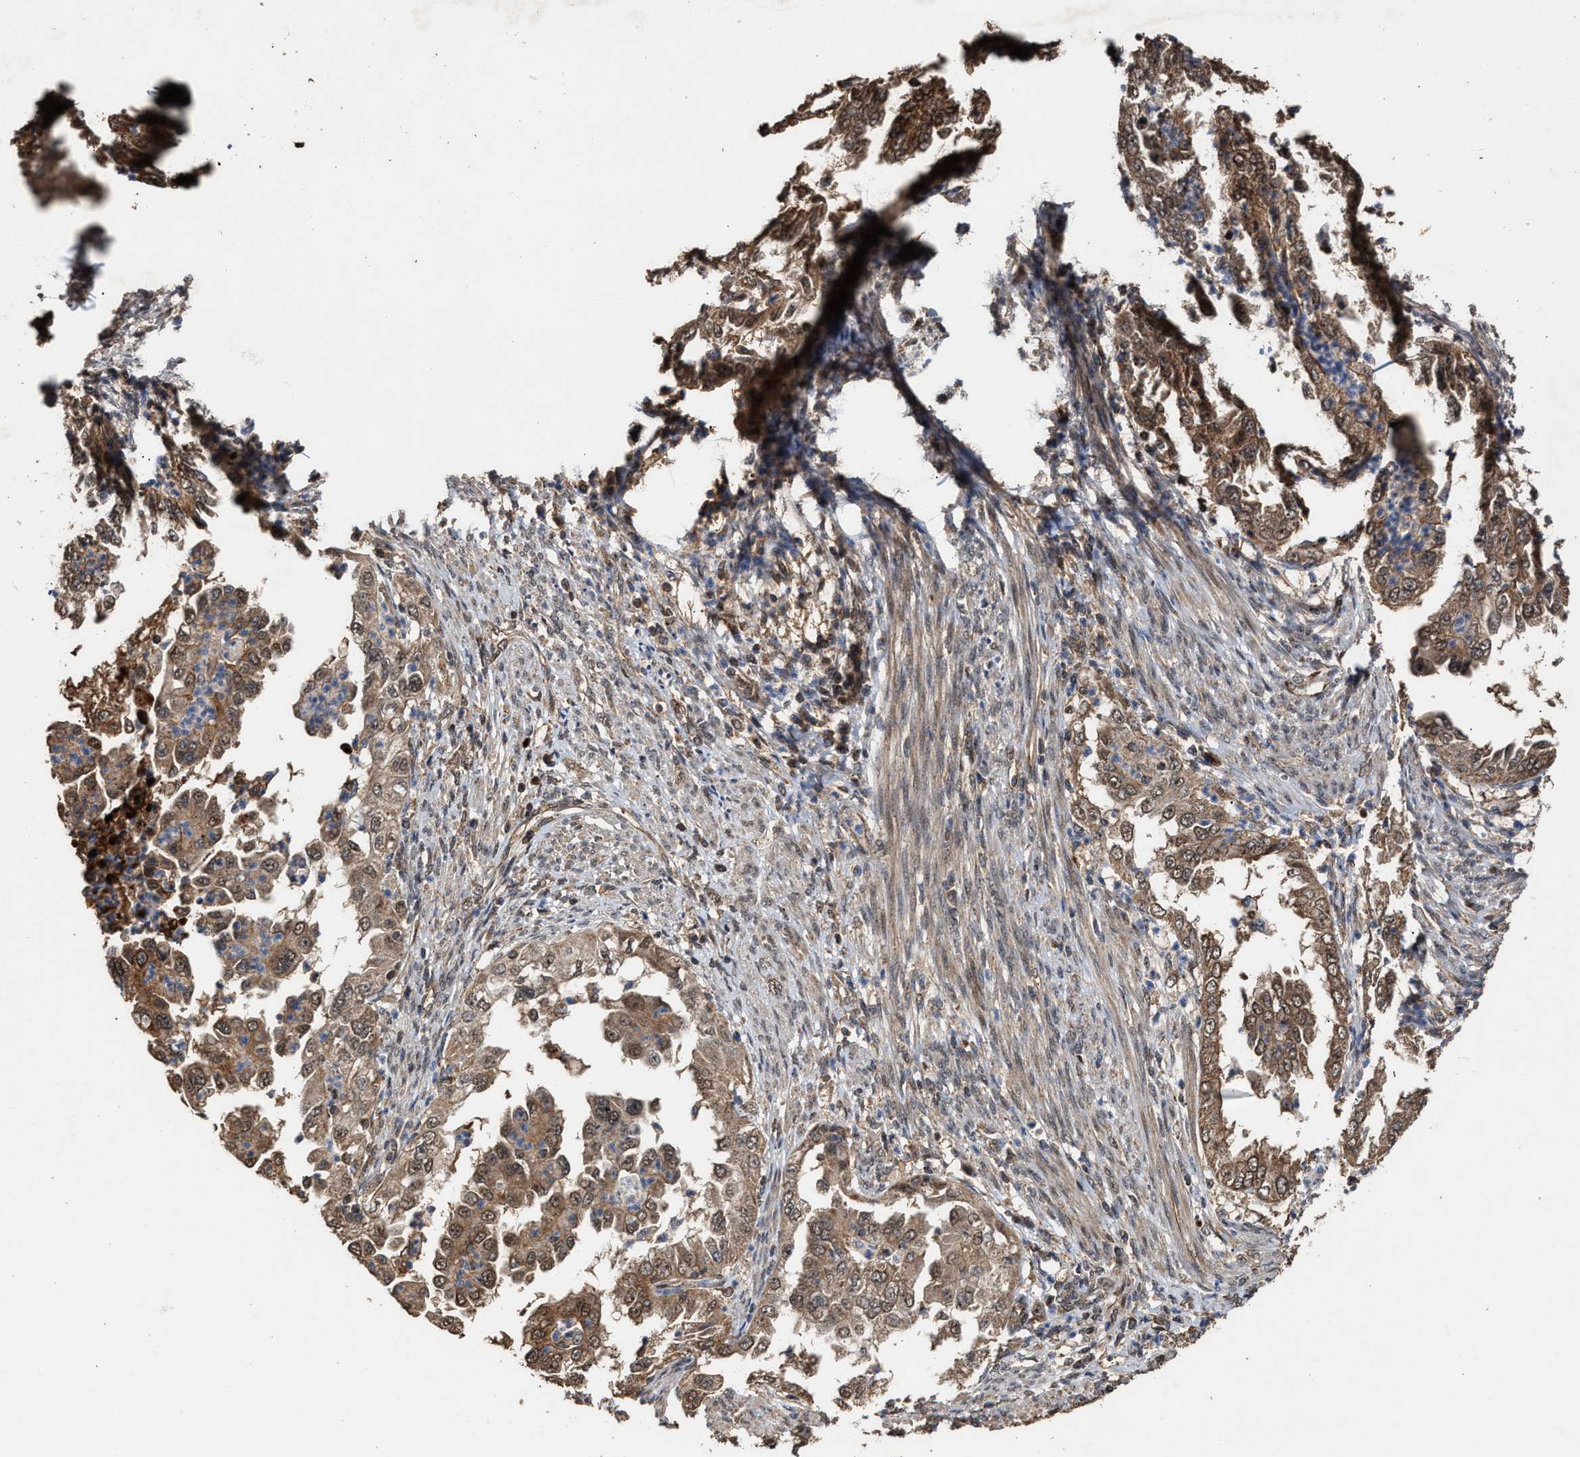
{"staining": {"intensity": "moderate", "quantity": ">75%", "location": "cytoplasmic/membranous,nuclear"}, "tissue": "endometrial cancer", "cell_type": "Tumor cells", "image_type": "cancer", "snomed": [{"axis": "morphology", "description": "Adenocarcinoma, NOS"}, {"axis": "topography", "description": "Endometrium"}], "caption": "Moderate cytoplasmic/membranous and nuclear protein expression is seen in about >75% of tumor cells in endometrial cancer (adenocarcinoma).", "gene": "ZNHIT6", "patient": {"sex": "female", "age": 85}}